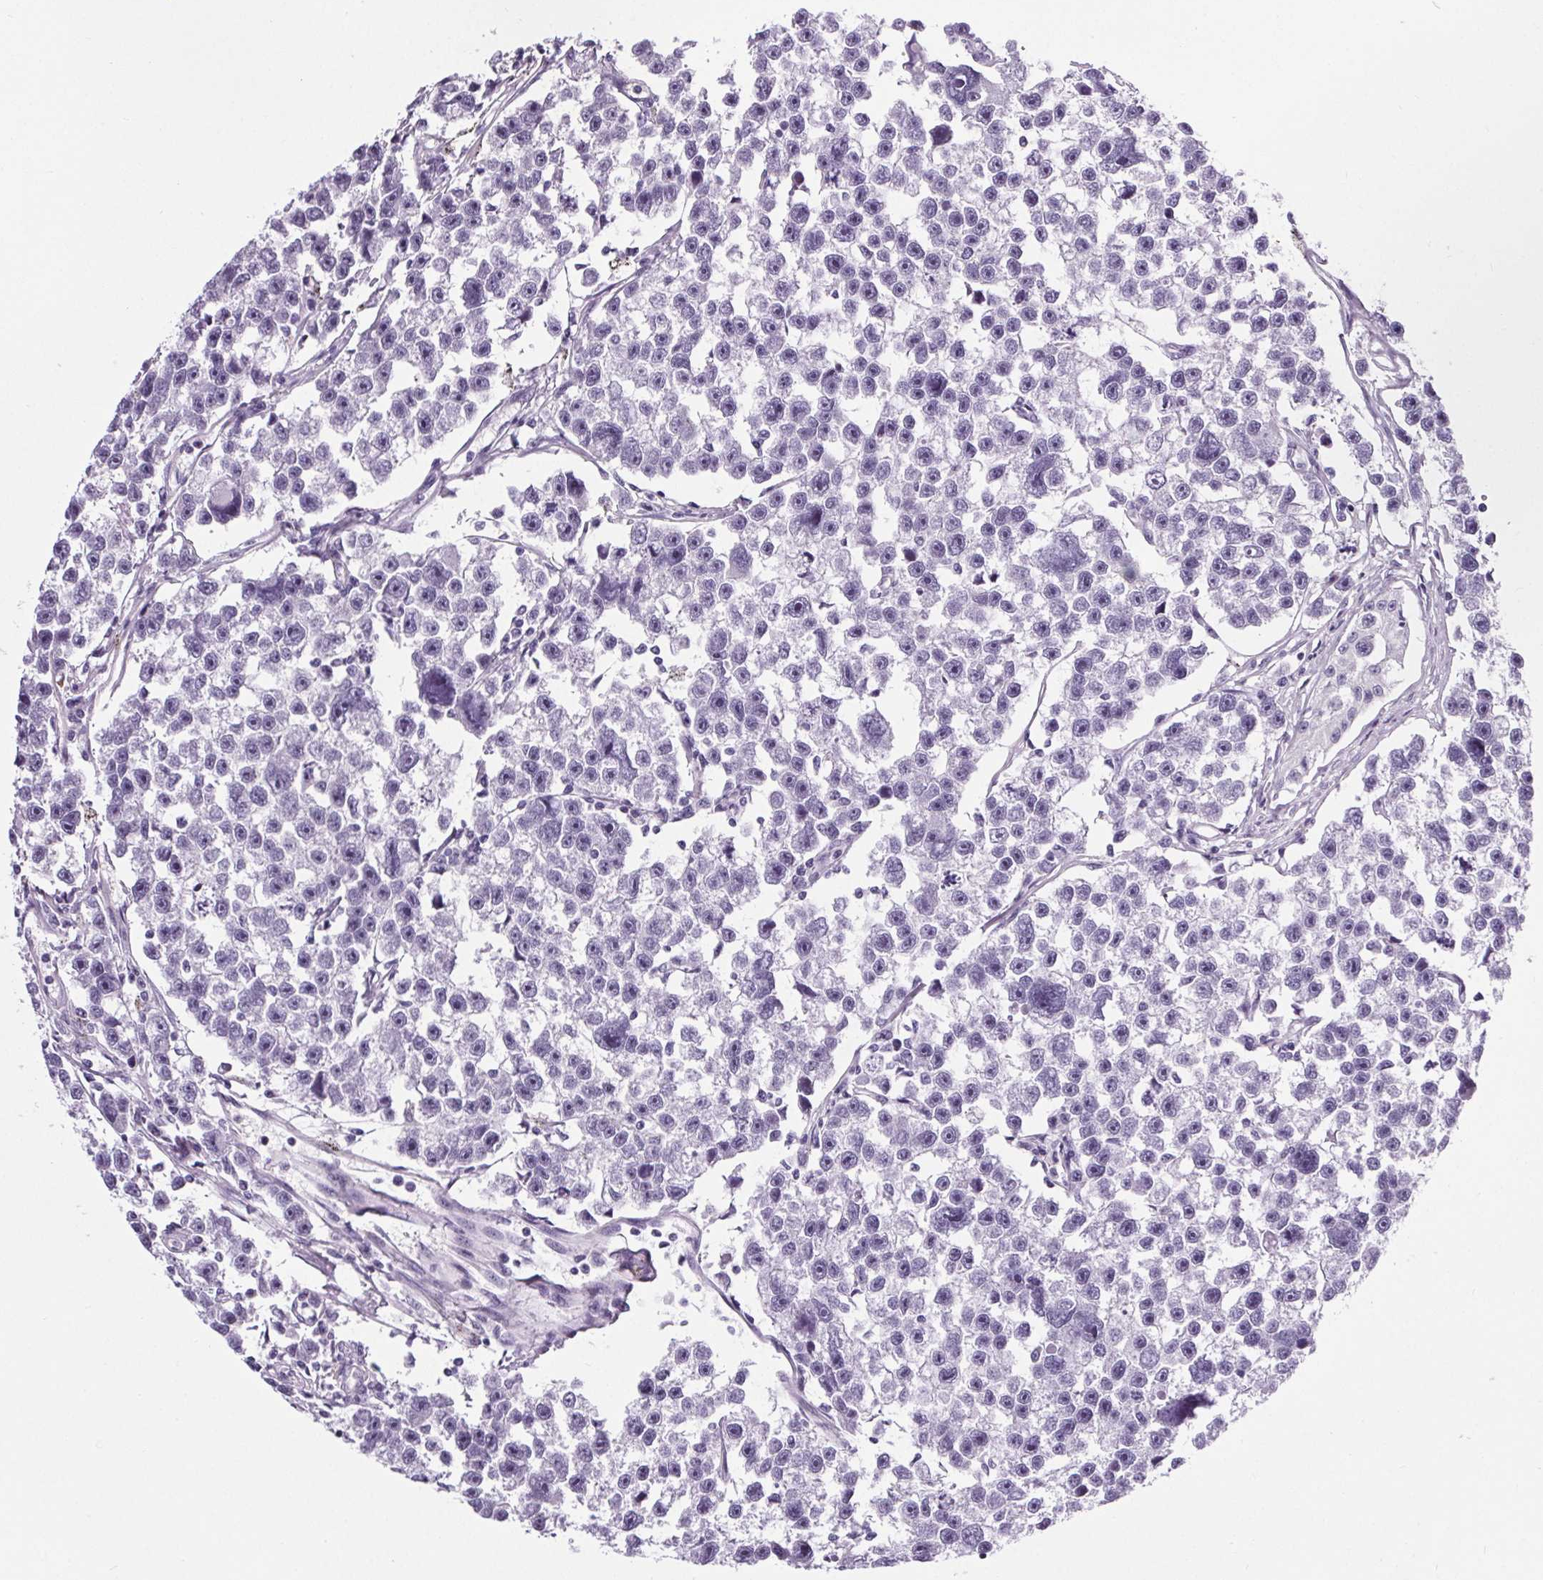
{"staining": {"intensity": "negative", "quantity": "none", "location": "none"}, "tissue": "testis cancer", "cell_type": "Tumor cells", "image_type": "cancer", "snomed": [{"axis": "morphology", "description": "Seminoma, NOS"}, {"axis": "topography", "description": "Testis"}], "caption": "DAB immunohistochemical staining of human seminoma (testis) displays no significant expression in tumor cells.", "gene": "ELAVL2", "patient": {"sex": "male", "age": 26}}